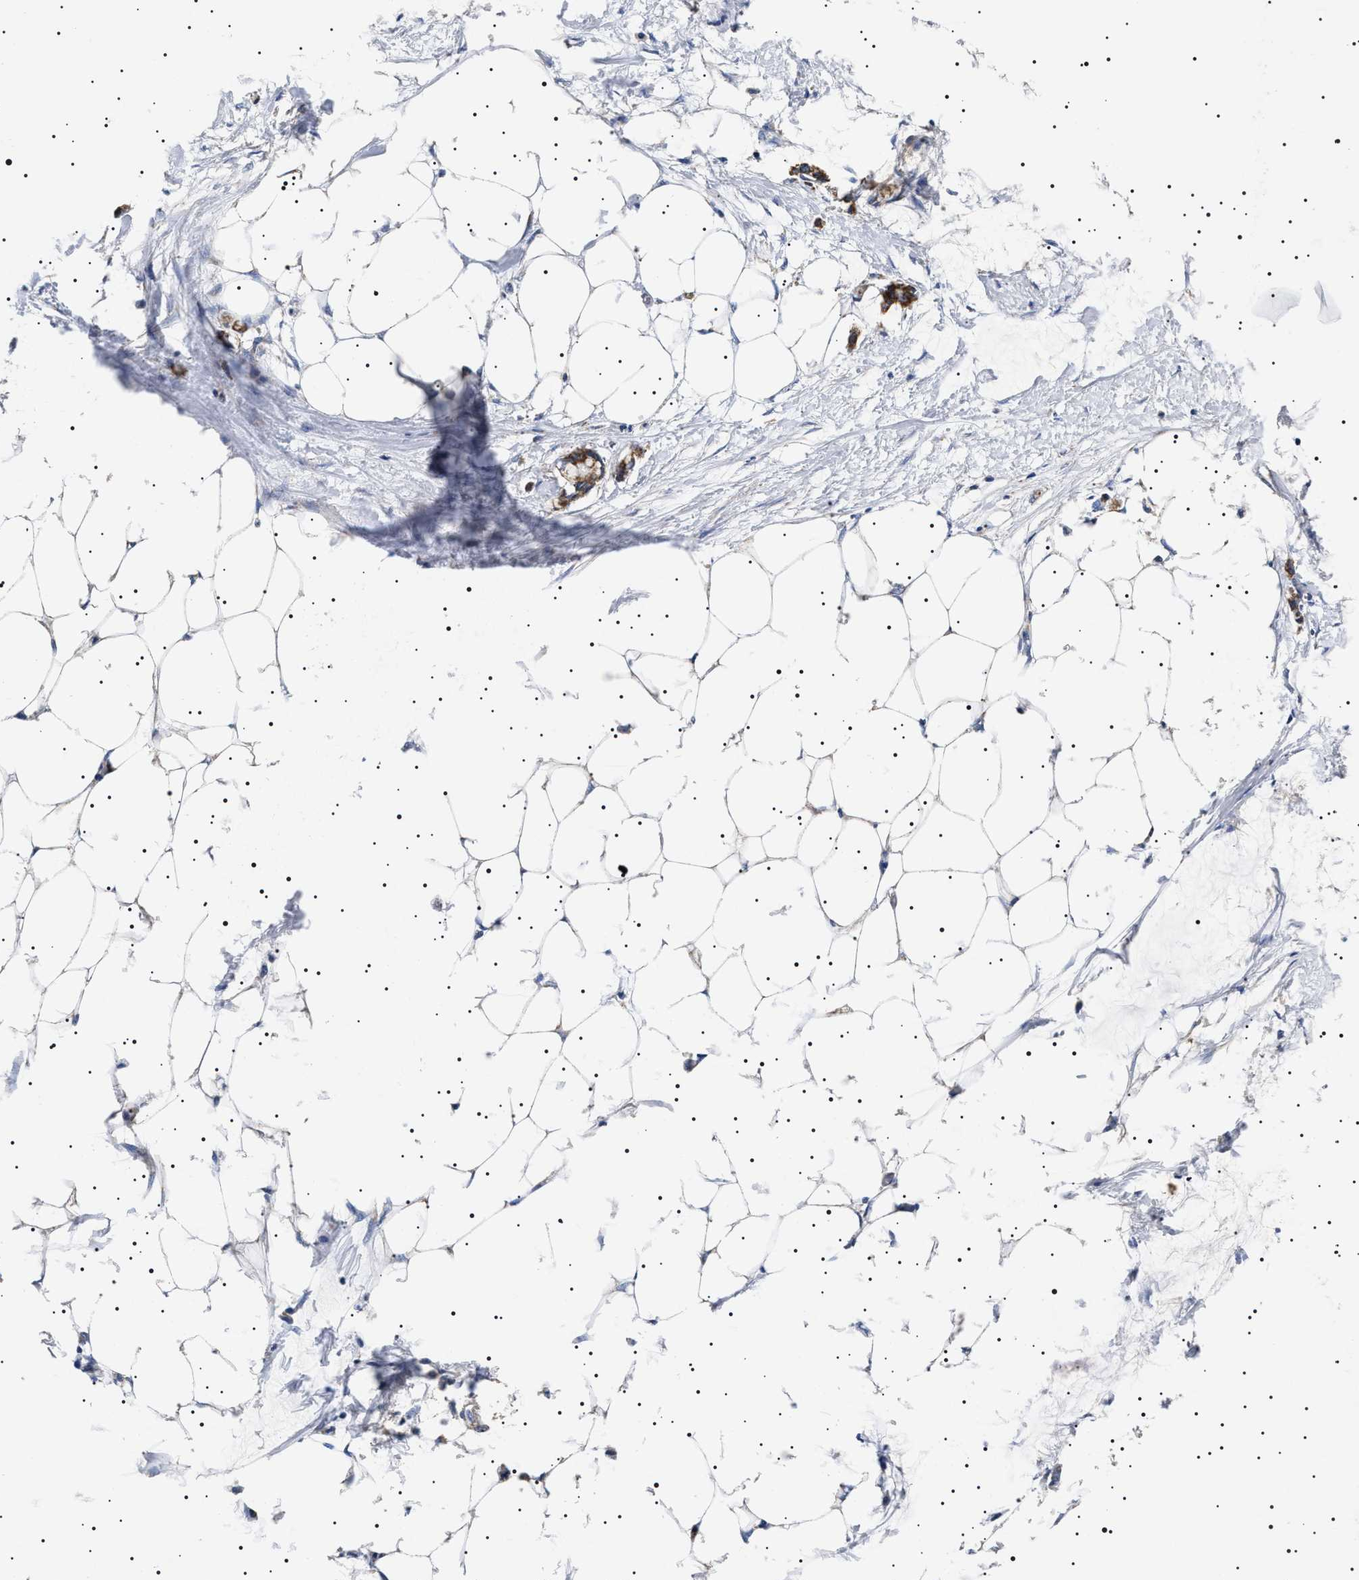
{"staining": {"intensity": "negative", "quantity": "none", "location": "none"}, "tissue": "adipose tissue", "cell_type": "Adipocytes", "image_type": "normal", "snomed": [{"axis": "morphology", "description": "Normal tissue, NOS"}, {"axis": "morphology", "description": "Adenocarcinoma, NOS"}, {"axis": "topography", "description": "Colon"}, {"axis": "topography", "description": "Peripheral nerve tissue"}], "caption": "Adipocytes are negative for brown protein staining in unremarkable adipose tissue. Brightfield microscopy of immunohistochemistry (IHC) stained with DAB (brown) and hematoxylin (blue), captured at high magnification.", "gene": "CHRDL2", "patient": {"sex": "male", "age": 14}}